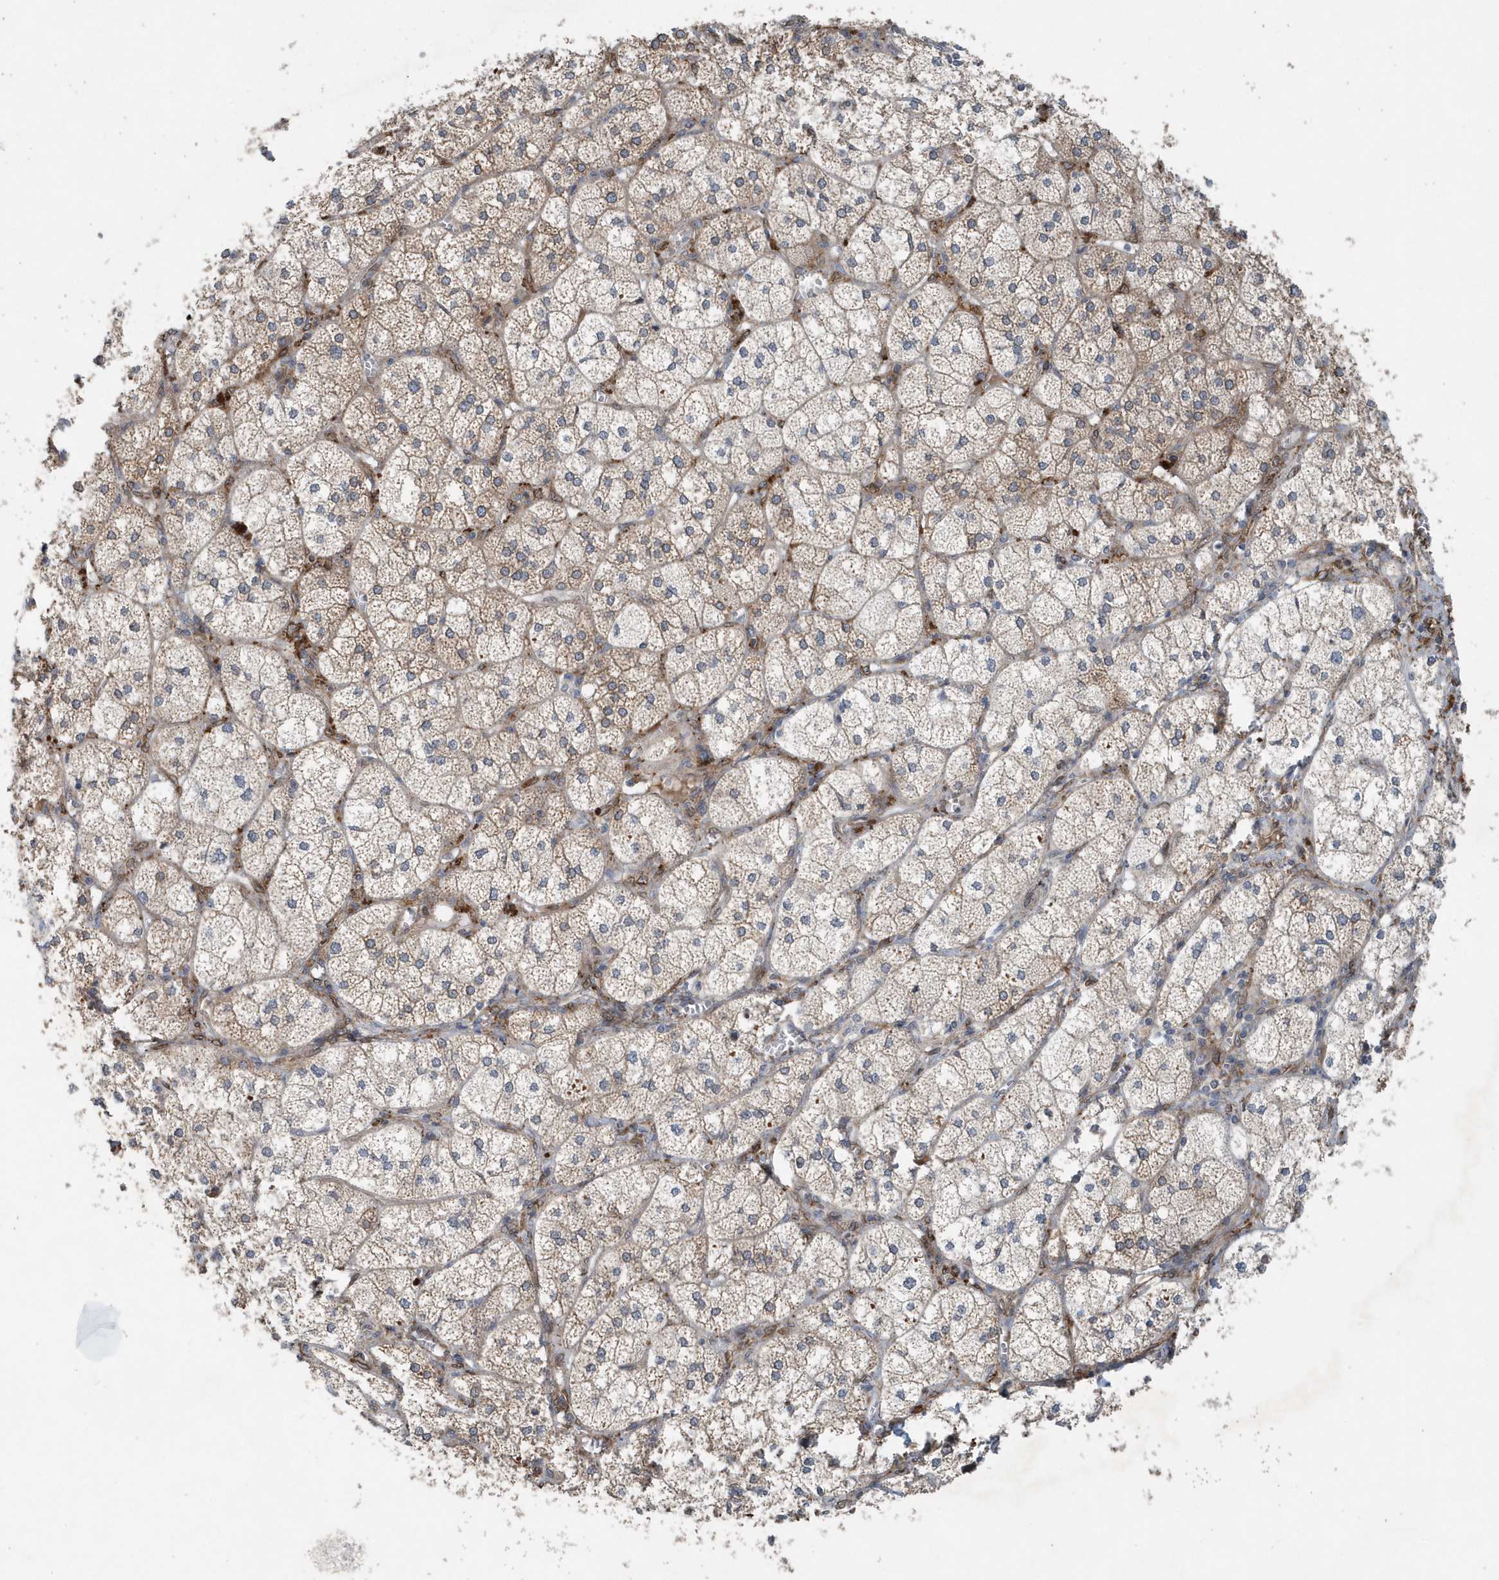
{"staining": {"intensity": "moderate", "quantity": ">75%", "location": "cytoplasmic/membranous"}, "tissue": "adrenal gland", "cell_type": "Glandular cells", "image_type": "normal", "snomed": [{"axis": "morphology", "description": "Normal tissue, NOS"}, {"axis": "topography", "description": "Adrenal gland"}], "caption": "About >75% of glandular cells in unremarkable human adrenal gland exhibit moderate cytoplasmic/membranous protein positivity as visualized by brown immunohistochemical staining.", "gene": "MCC", "patient": {"sex": "female", "age": 61}}